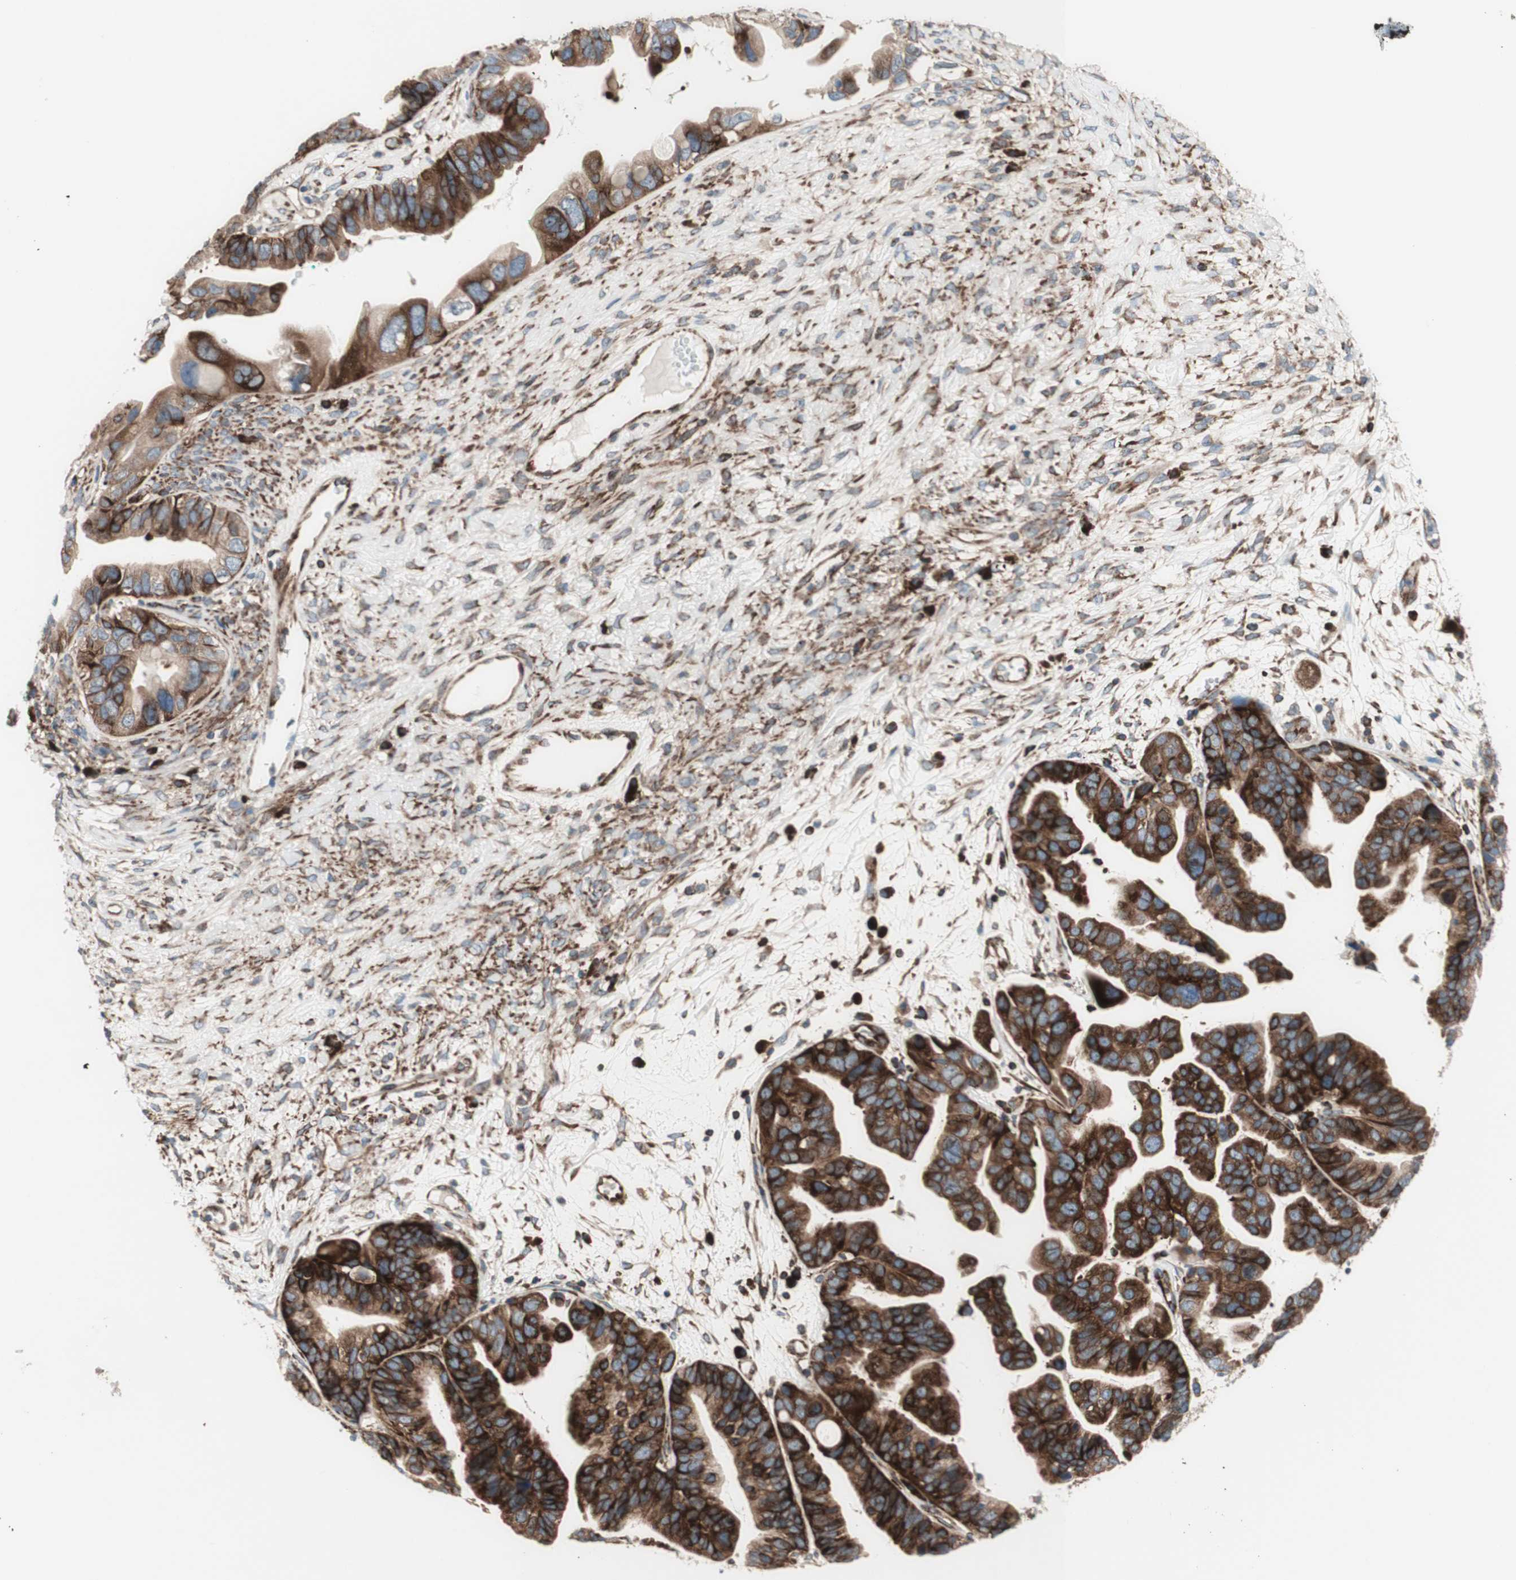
{"staining": {"intensity": "strong", "quantity": ">75%", "location": "cytoplasmic/membranous"}, "tissue": "ovarian cancer", "cell_type": "Tumor cells", "image_type": "cancer", "snomed": [{"axis": "morphology", "description": "Cystadenocarcinoma, serous, NOS"}, {"axis": "topography", "description": "Ovary"}], "caption": "An IHC micrograph of tumor tissue is shown. Protein staining in brown shows strong cytoplasmic/membranous positivity in ovarian cancer within tumor cells. The staining was performed using DAB to visualize the protein expression in brown, while the nuclei were stained in blue with hematoxylin (Magnification: 20x).", "gene": "CCN4", "patient": {"sex": "female", "age": 56}}